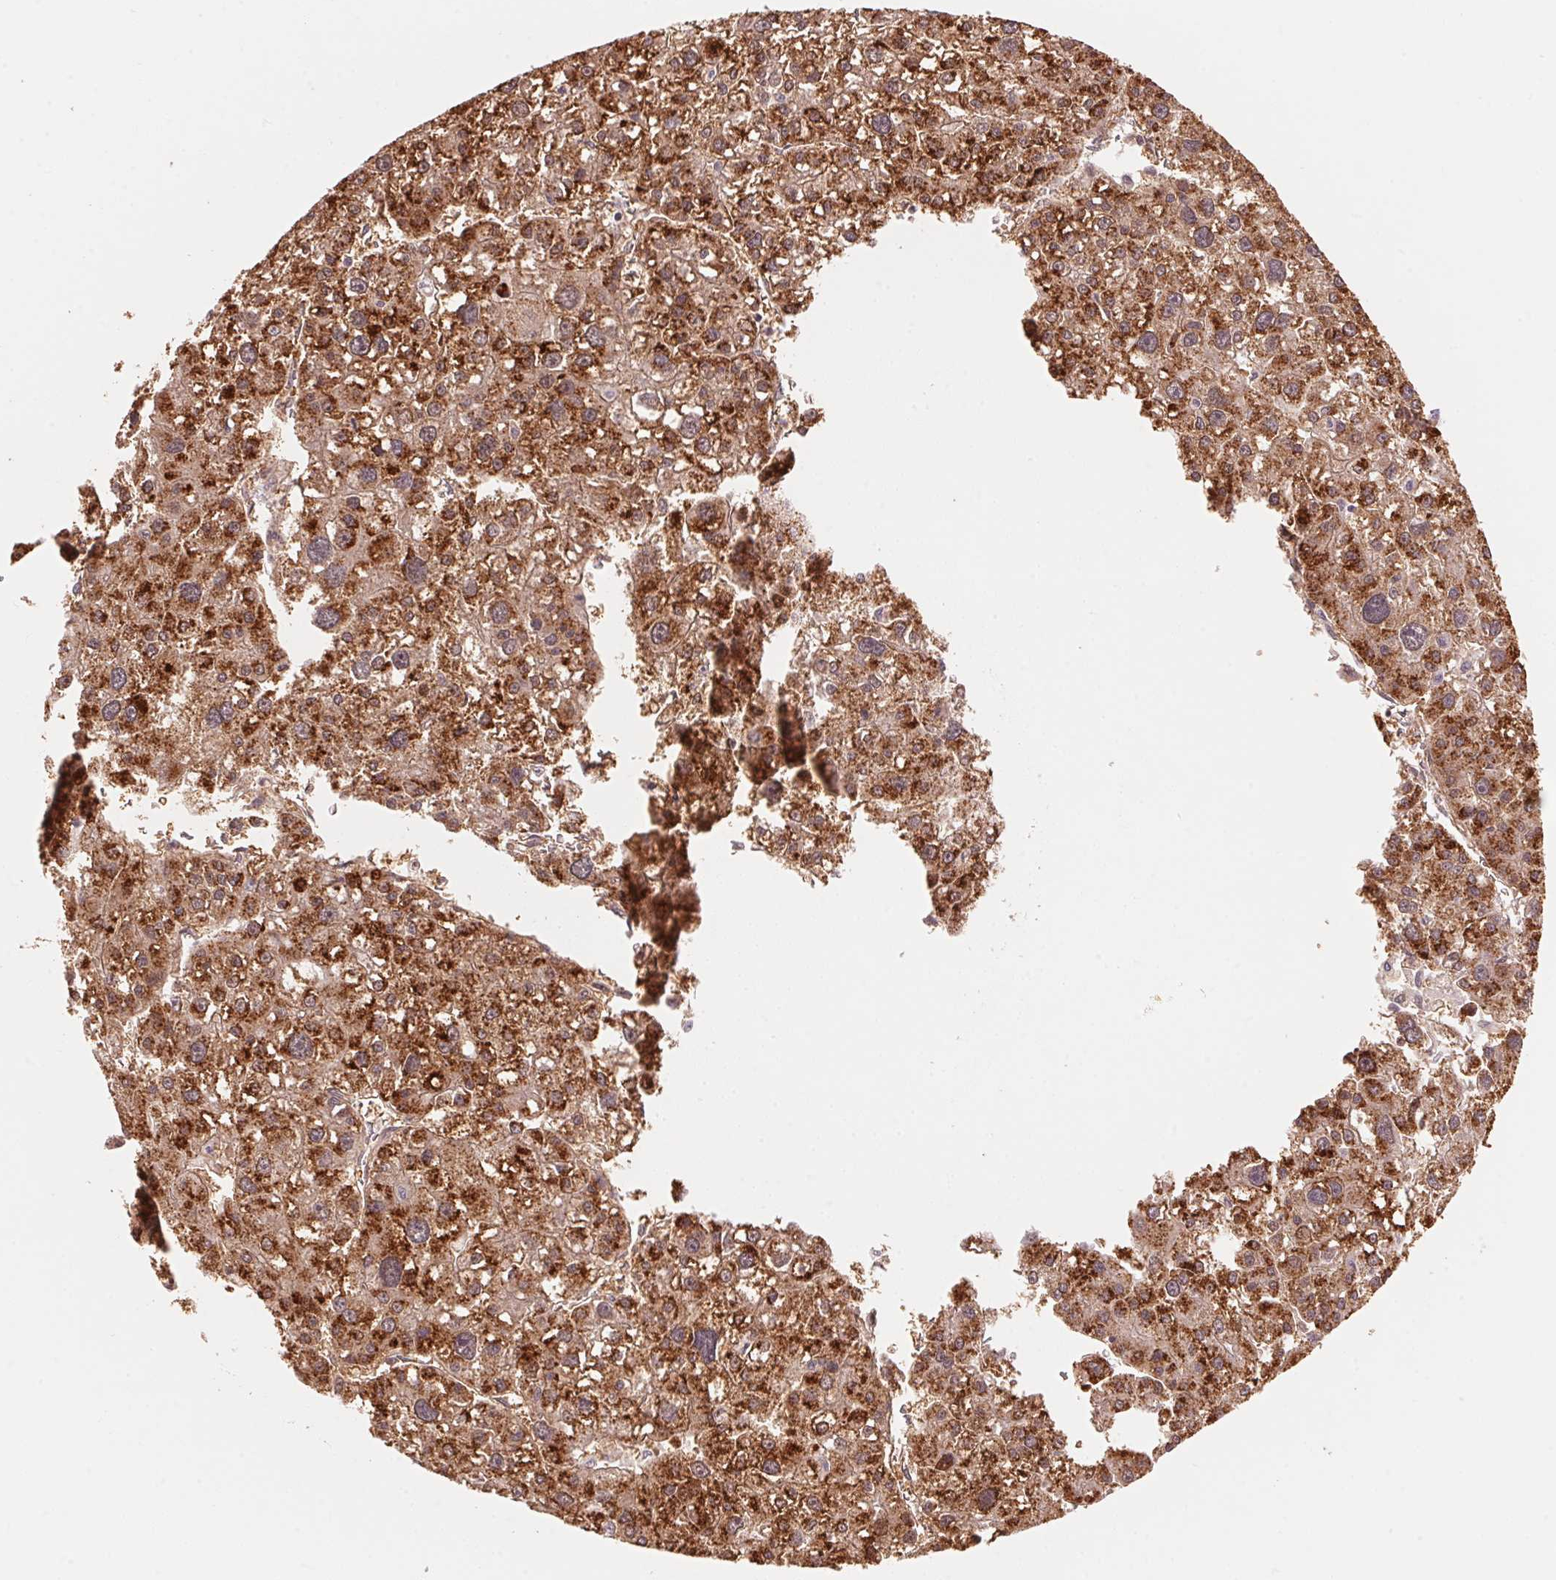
{"staining": {"intensity": "strong", "quantity": ">75%", "location": "cytoplasmic/membranous"}, "tissue": "liver cancer", "cell_type": "Tumor cells", "image_type": "cancer", "snomed": [{"axis": "morphology", "description": "Carcinoma, Hepatocellular, NOS"}, {"axis": "topography", "description": "Liver"}], "caption": "DAB immunohistochemical staining of human liver cancer displays strong cytoplasmic/membranous protein positivity in approximately >75% of tumor cells.", "gene": "TNIP2", "patient": {"sex": "male", "age": 73}}